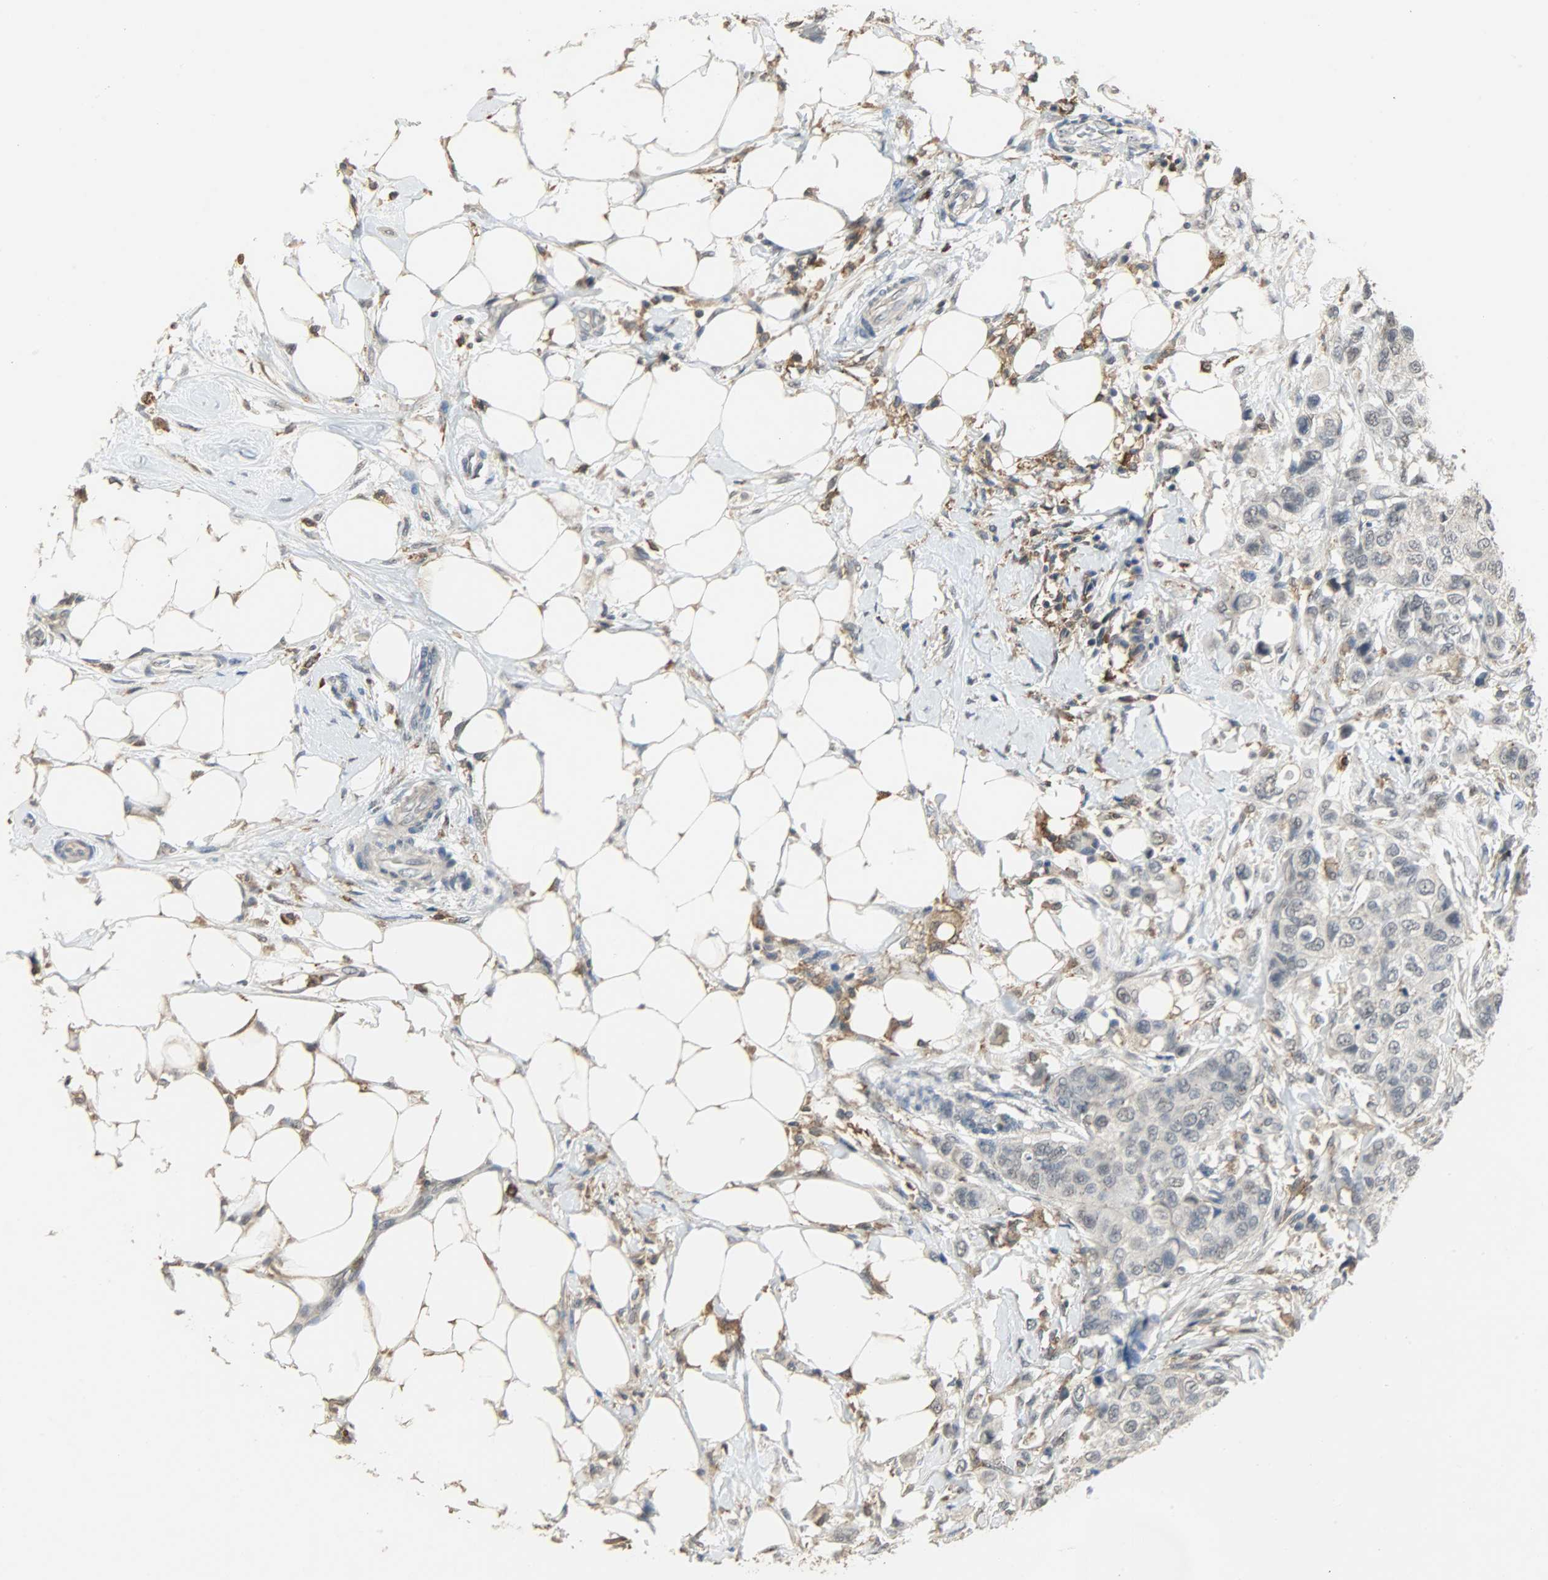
{"staining": {"intensity": "negative", "quantity": "none", "location": "none"}, "tissue": "breast cancer", "cell_type": "Tumor cells", "image_type": "cancer", "snomed": [{"axis": "morphology", "description": "Normal tissue, NOS"}, {"axis": "morphology", "description": "Duct carcinoma"}, {"axis": "topography", "description": "Breast"}], "caption": "The immunohistochemistry (IHC) image has no significant expression in tumor cells of breast cancer tissue.", "gene": "SKAP2", "patient": {"sex": "female", "age": 49}}